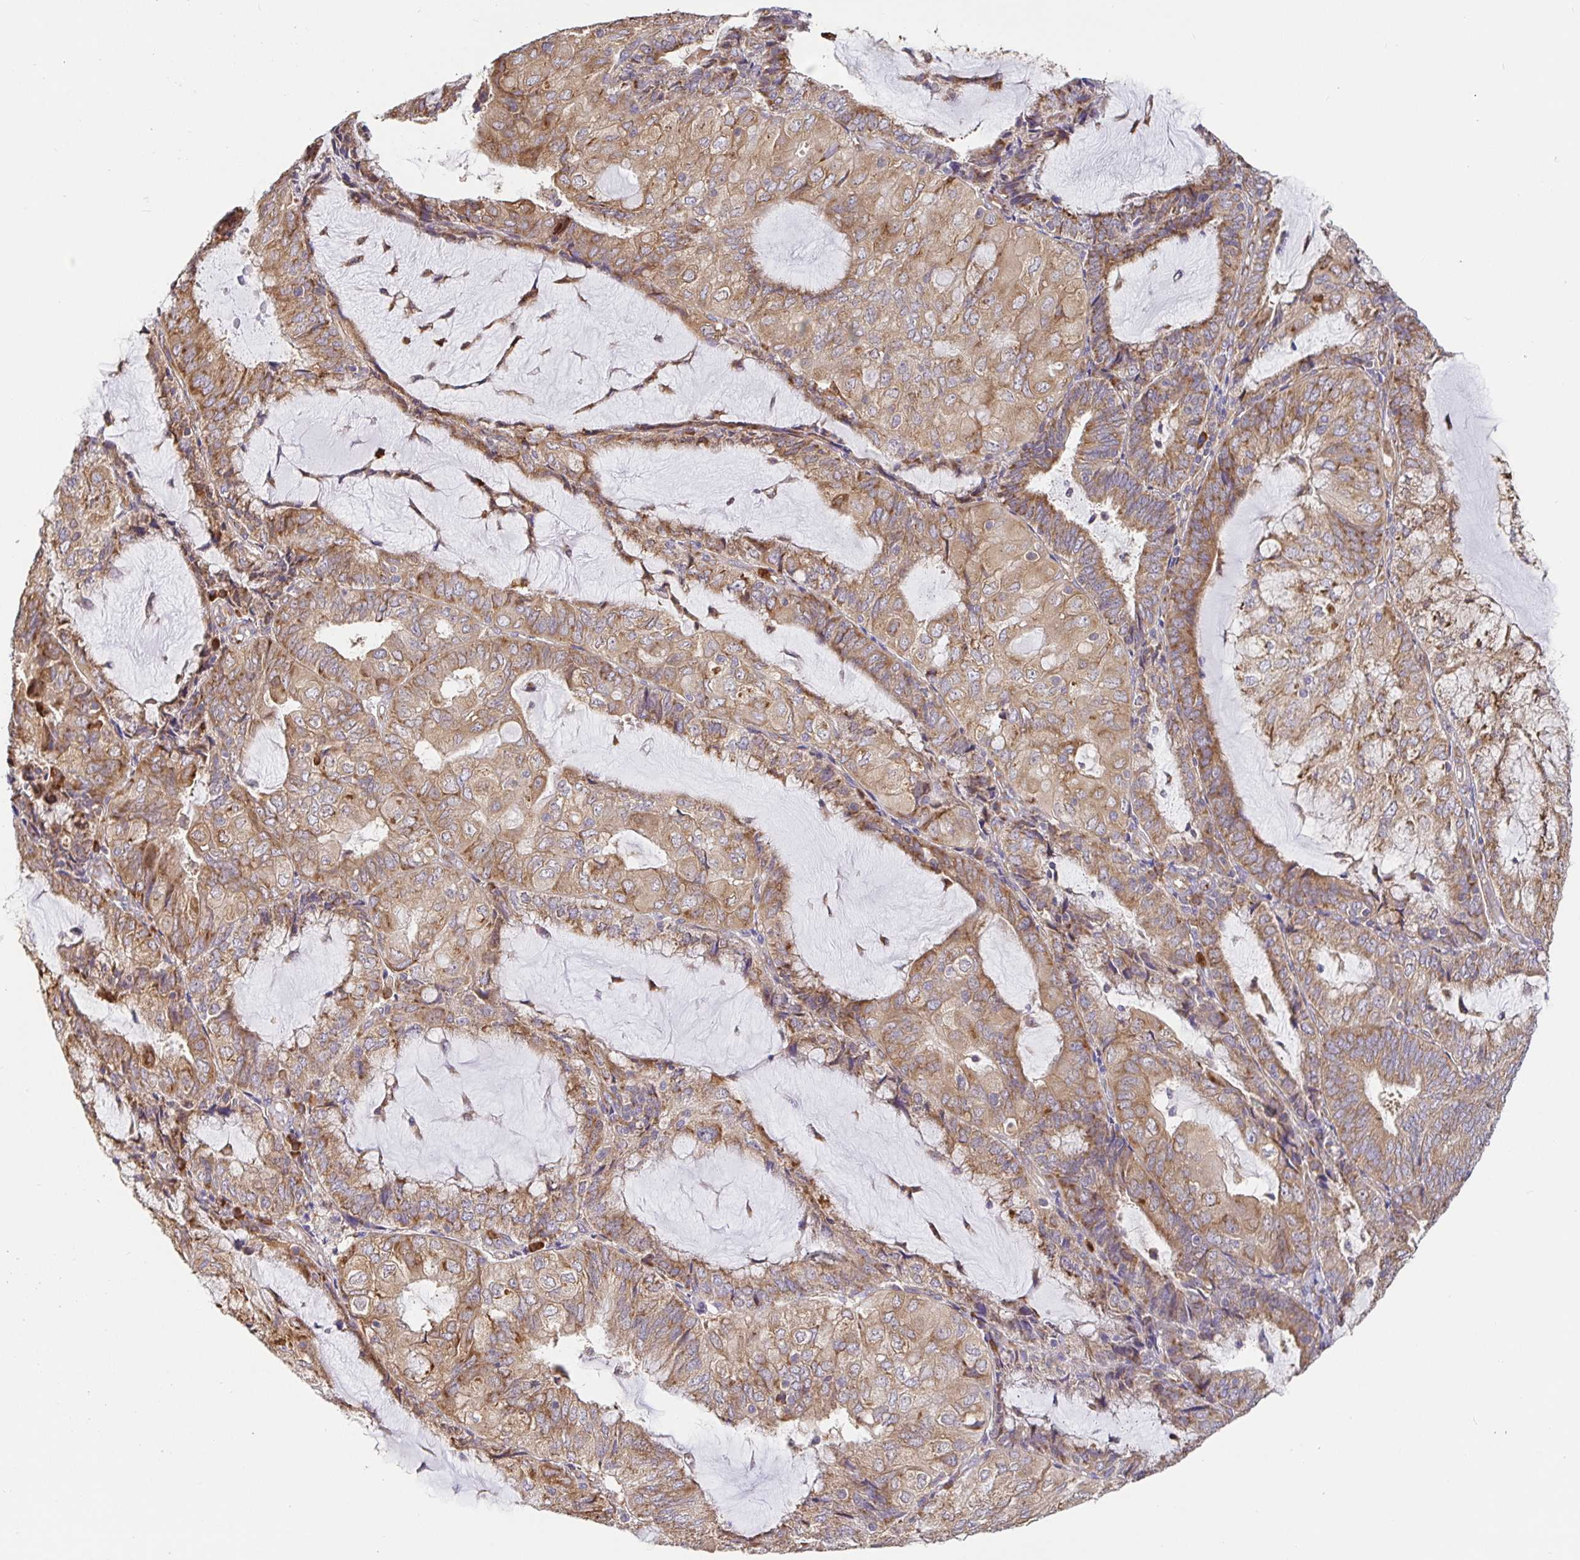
{"staining": {"intensity": "moderate", "quantity": ">75%", "location": "cytoplasmic/membranous"}, "tissue": "endometrial cancer", "cell_type": "Tumor cells", "image_type": "cancer", "snomed": [{"axis": "morphology", "description": "Adenocarcinoma, NOS"}, {"axis": "topography", "description": "Endometrium"}], "caption": "DAB immunohistochemical staining of endometrial adenocarcinoma exhibits moderate cytoplasmic/membranous protein positivity in about >75% of tumor cells. Immunohistochemistry stains the protein of interest in brown and the nuclei are stained blue.", "gene": "PDPK1", "patient": {"sex": "female", "age": 81}}